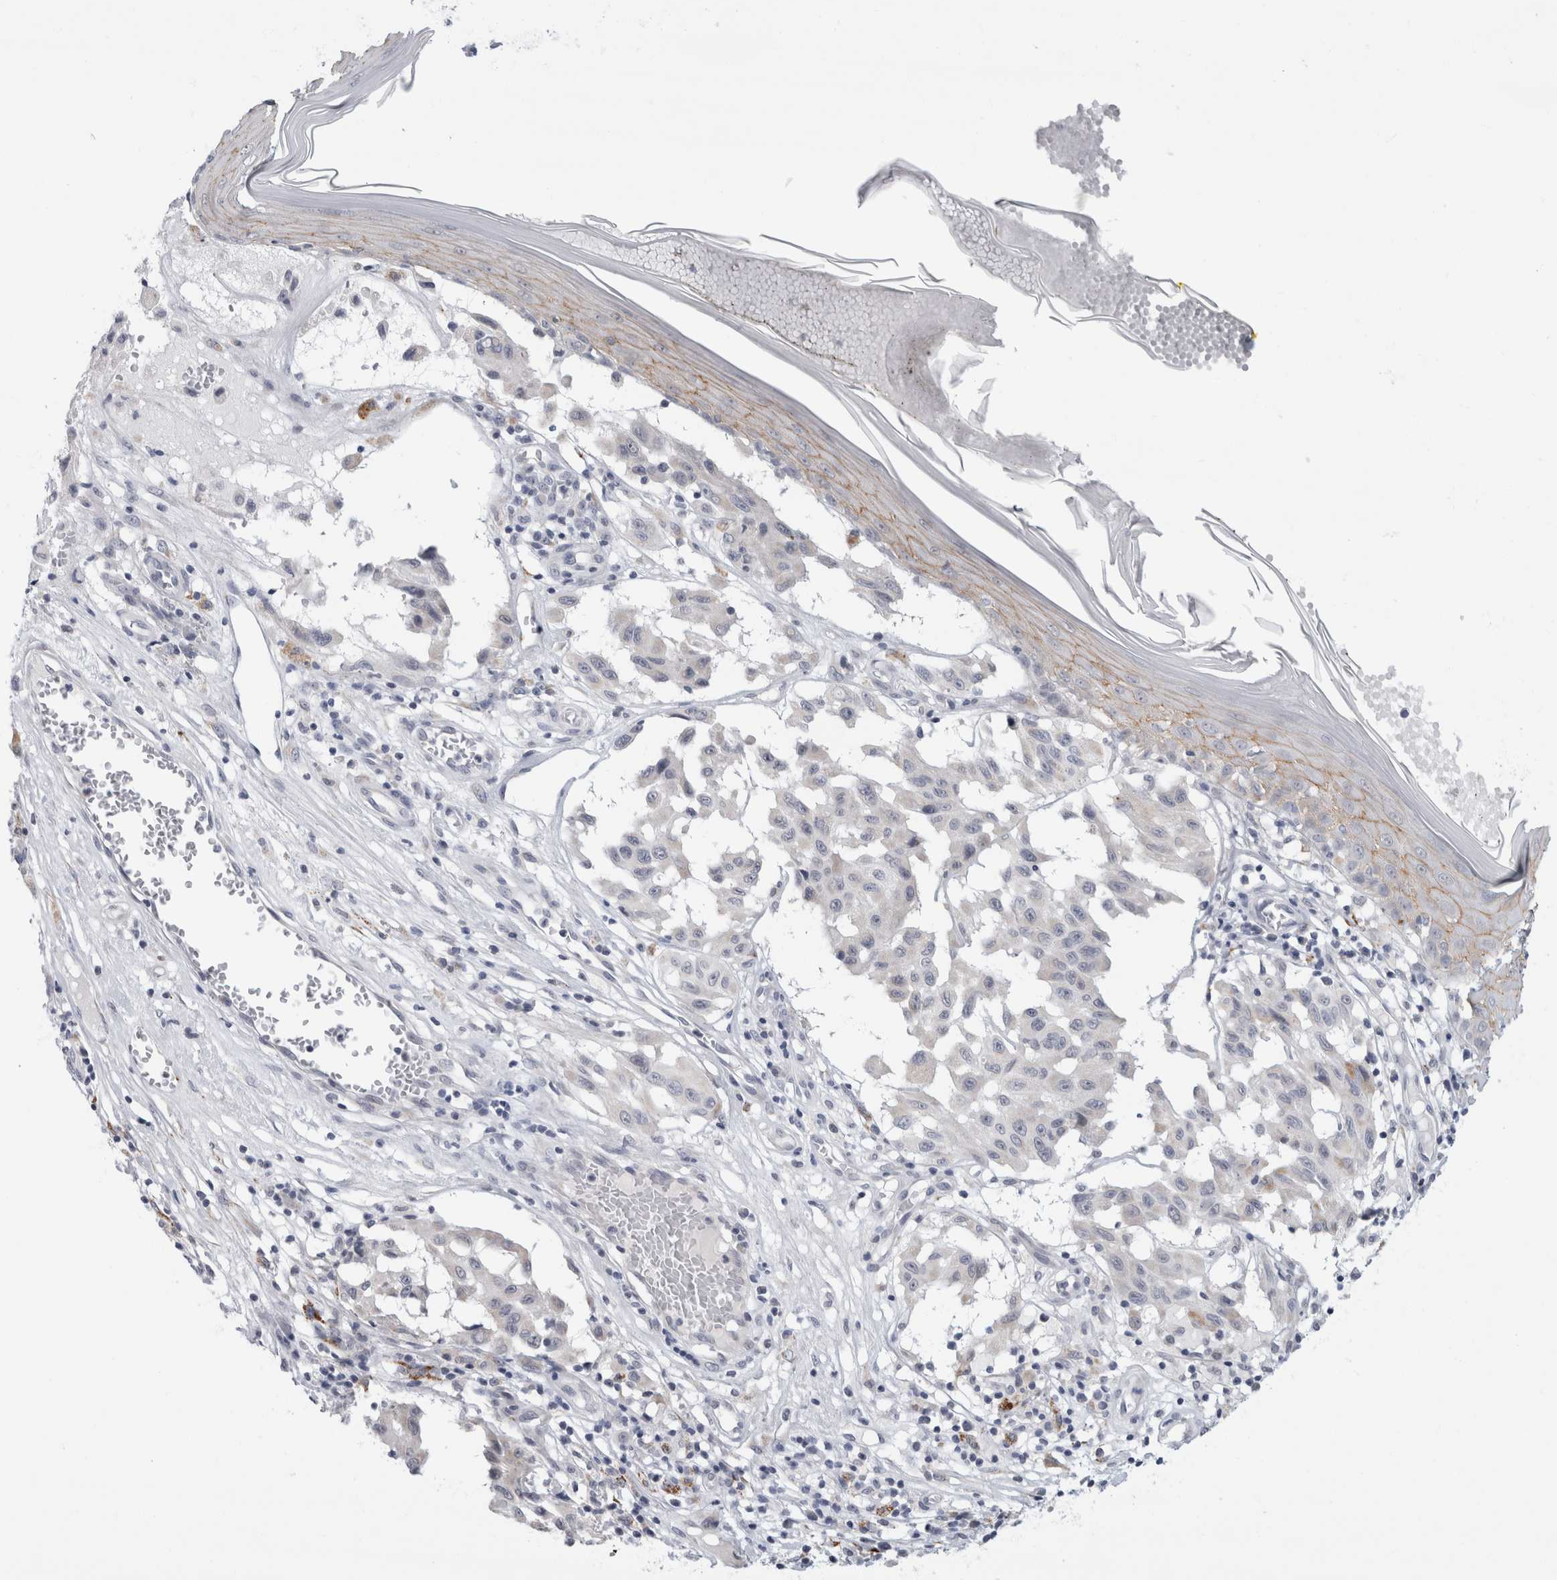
{"staining": {"intensity": "negative", "quantity": "none", "location": "none"}, "tissue": "melanoma", "cell_type": "Tumor cells", "image_type": "cancer", "snomed": [{"axis": "morphology", "description": "Malignant melanoma, NOS"}, {"axis": "topography", "description": "Skin"}], "caption": "This is an IHC photomicrograph of melanoma. There is no staining in tumor cells.", "gene": "NIPA1", "patient": {"sex": "male", "age": 30}}